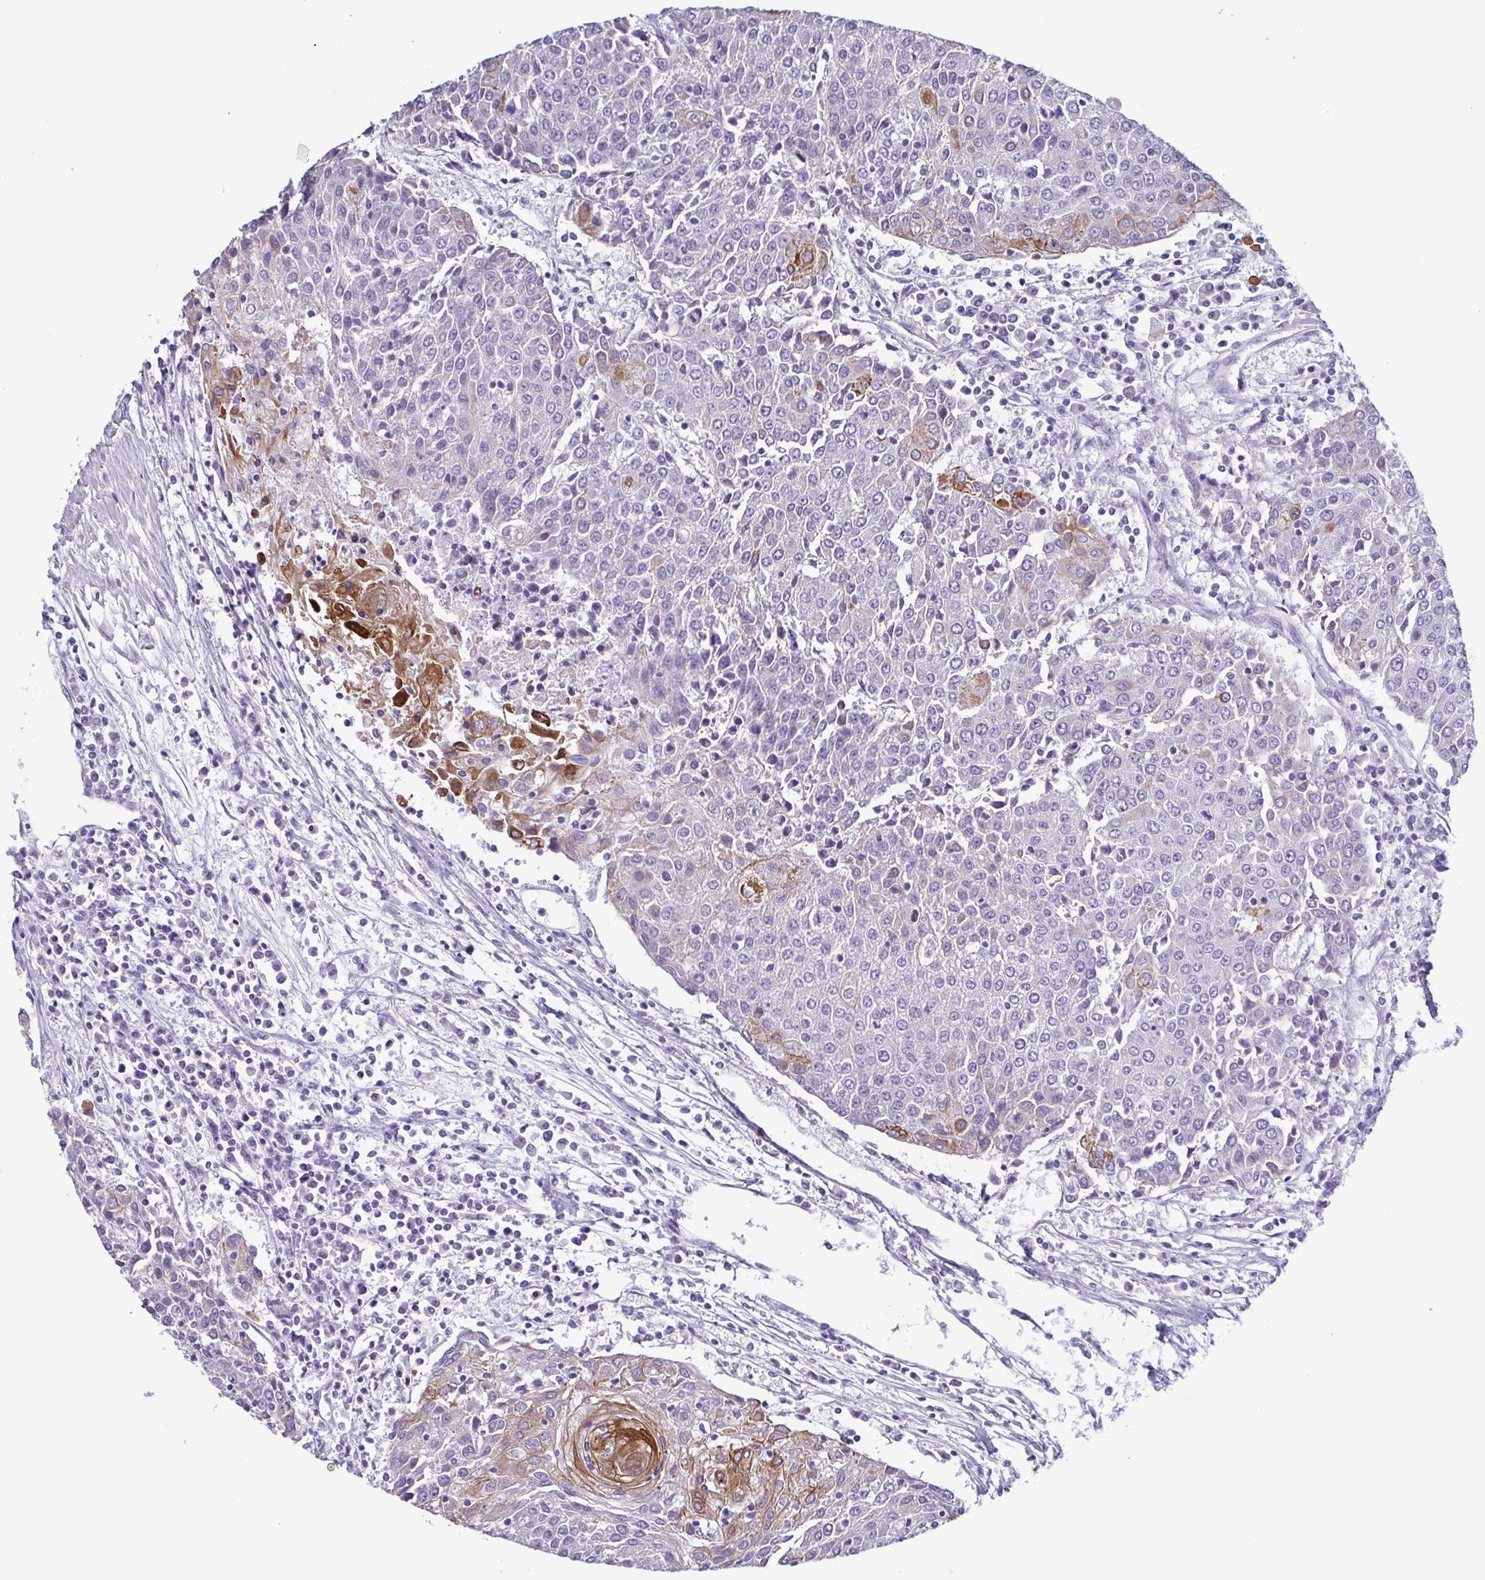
{"staining": {"intensity": "moderate", "quantity": "<25%", "location": "cytoplasmic/membranous"}, "tissue": "urothelial cancer", "cell_type": "Tumor cells", "image_type": "cancer", "snomed": [{"axis": "morphology", "description": "Urothelial carcinoma, High grade"}, {"axis": "topography", "description": "Urinary bladder"}], "caption": "A brown stain shows moderate cytoplasmic/membranous staining of a protein in urothelial cancer tumor cells. The protein is shown in brown color, while the nuclei are stained blue.", "gene": "KRT10", "patient": {"sex": "female", "age": 85}}